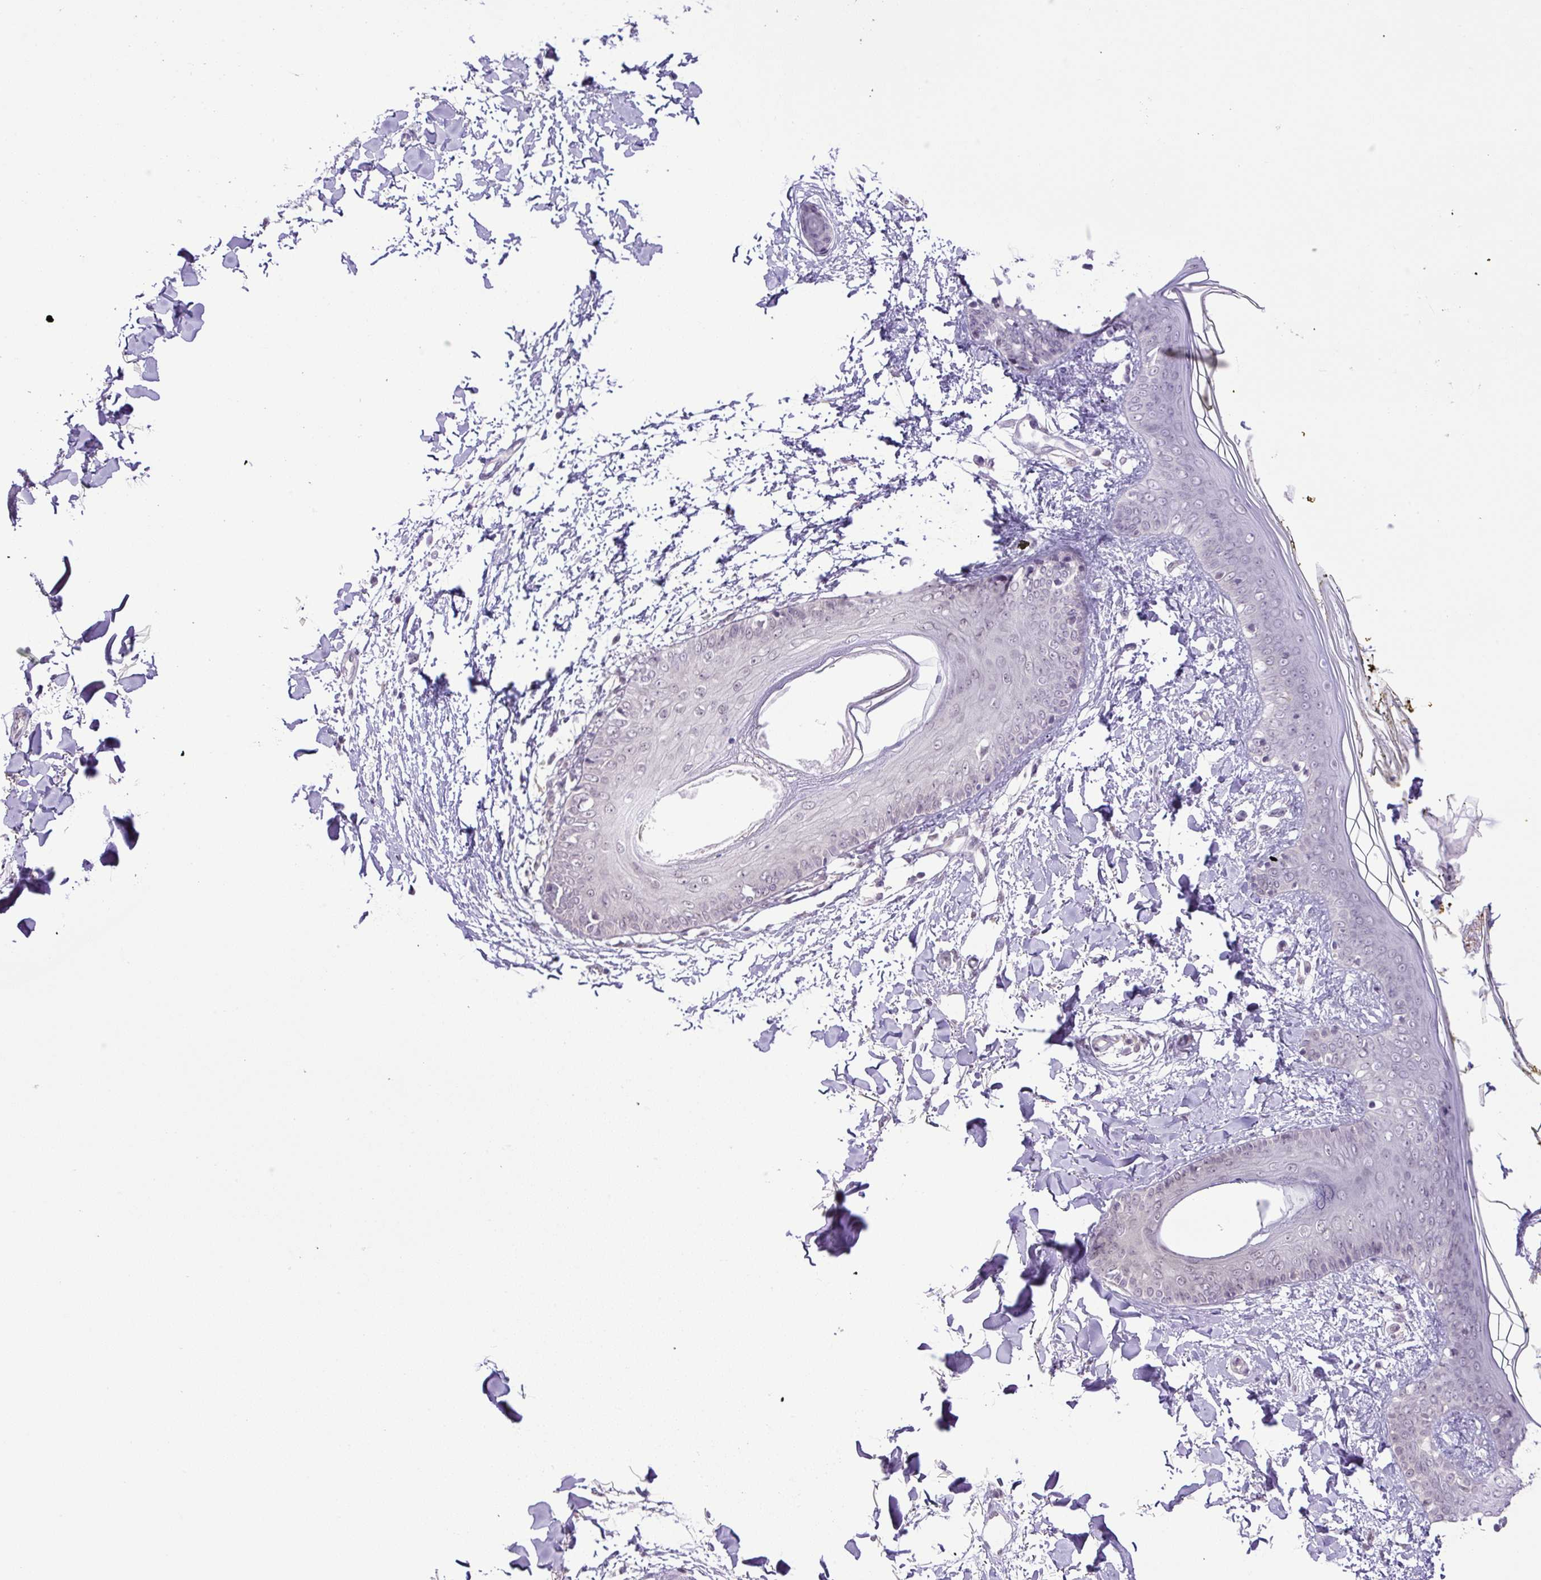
{"staining": {"intensity": "moderate", "quantity": "25%-75%", "location": "nuclear"}, "tissue": "skin", "cell_type": "Fibroblasts", "image_type": "normal", "snomed": [{"axis": "morphology", "description": "Normal tissue, NOS"}, {"axis": "topography", "description": "Skin"}], "caption": "Immunohistochemical staining of benign human skin reveals moderate nuclear protein staining in about 25%-75% of fibroblasts. (Stains: DAB in brown, nuclei in blue, Microscopy: brightfield microscopy at high magnification).", "gene": "SGTA", "patient": {"sex": "female", "age": 34}}